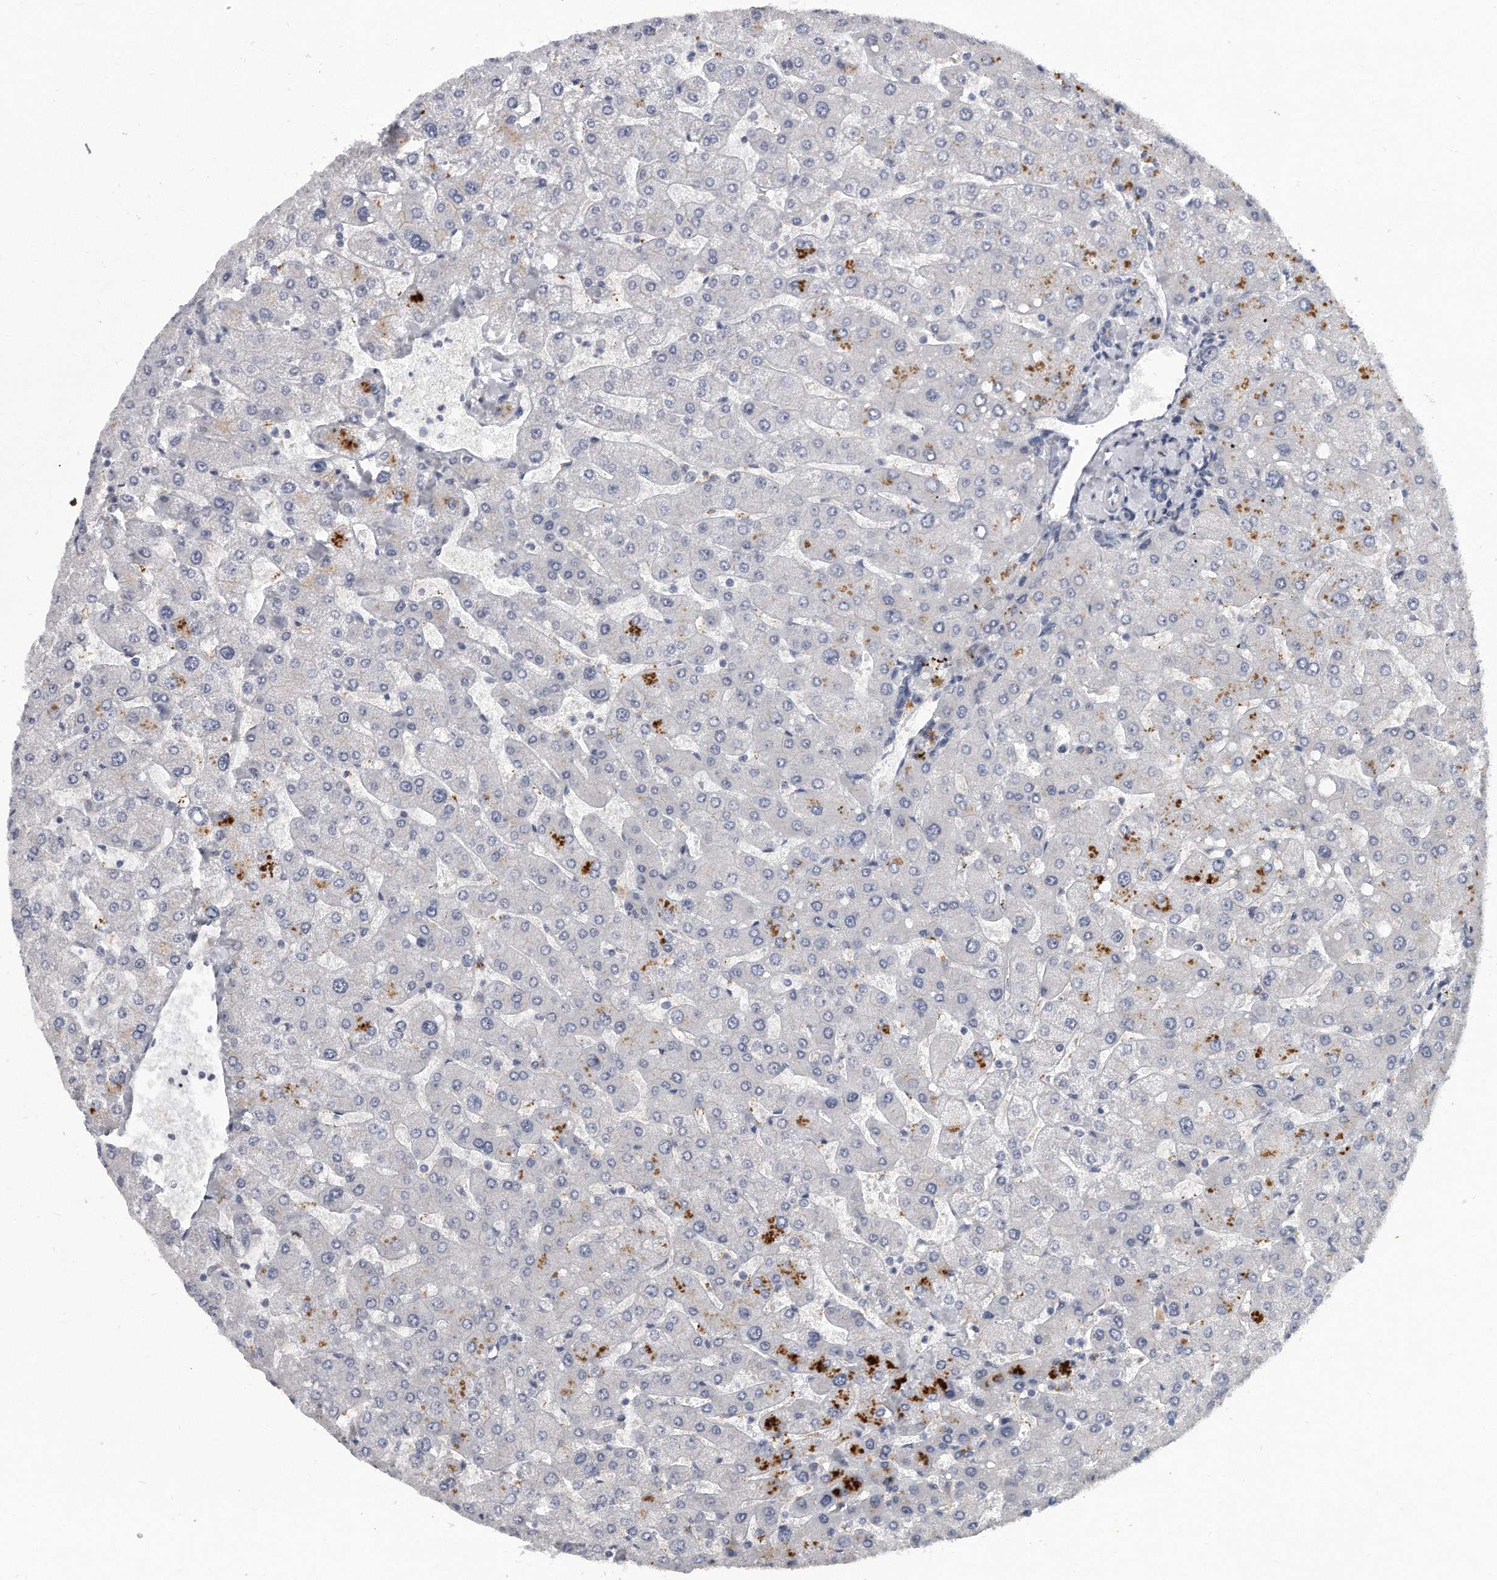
{"staining": {"intensity": "negative", "quantity": "none", "location": "none"}, "tissue": "liver", "cell_type": "Cholangiocytes", "image_type": "normal", "snomed": [{"axis": "morphology", "description": "Normal tissue, NOS"}, {"axis": "topography", "description": "Liver"}], "caption": "DAB immunohistochemical staining of normal human liver shows no significant positivity in cholangiocytes.", "gene": "KLHL7", "patient": {"sex": "male", "age": 55}}